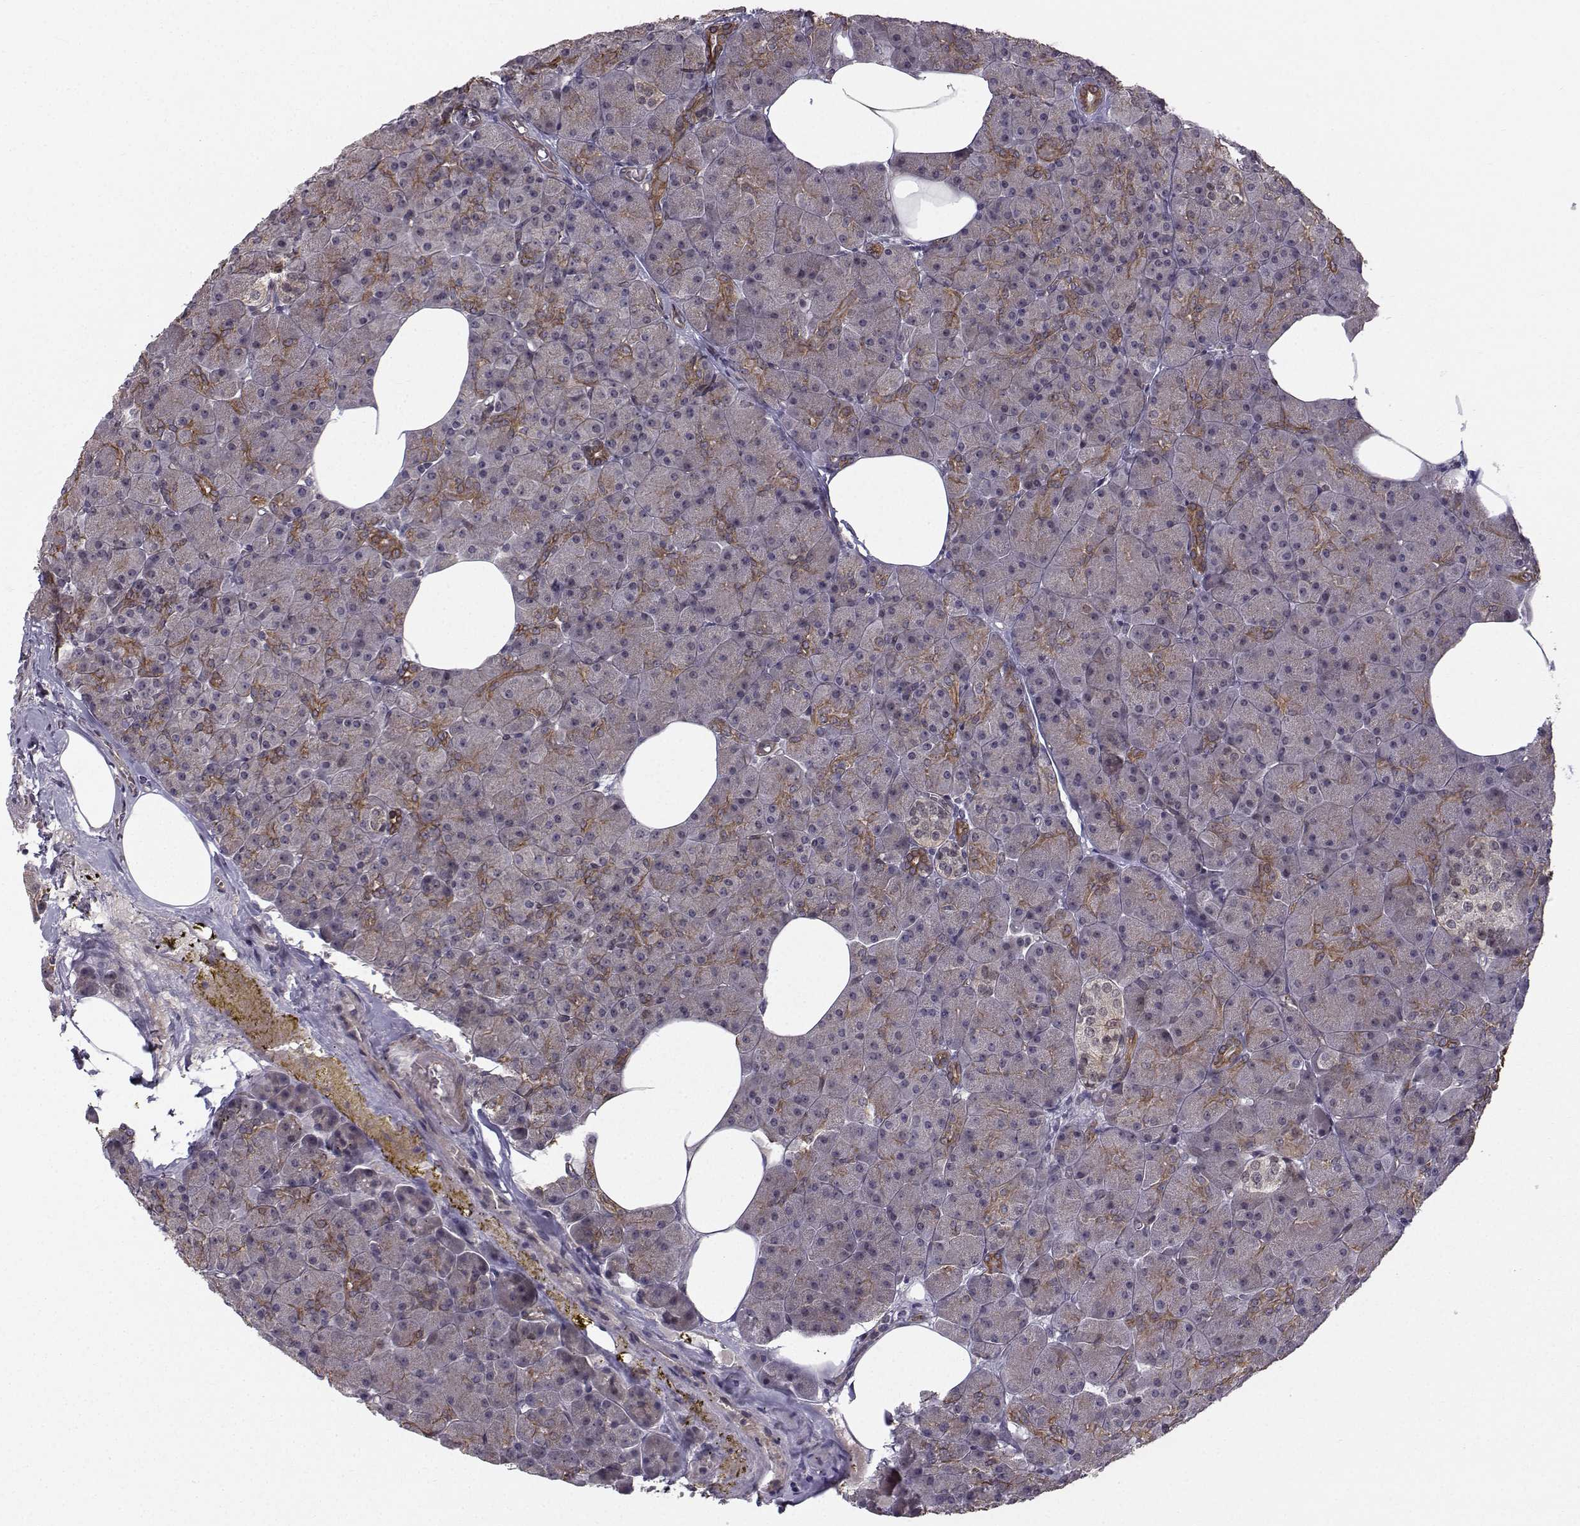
{"staining": {"intensity": "strong", "quantity": "25%-75%", "location": "cytoplasmic/membranous"}, "tissue": "pancreas", "cell_type": "Exocrine glandular cells", "image_type": "normal", "snomed": [{"axis": "morphology", "description": "Normal tissue, NOS"}, {"axis": "topography", "description": "Pancreas"}], "caption": "Immunohistochemistry (IHC) micrograph of normal human pancreas stained for a protein (brown), which shows high levels of strong cytoplasmic/membranous expression in about 25%-75% of exocrine glandular cells.", "gene": "APC", "patient": {"sex": "female", "age": 45}}